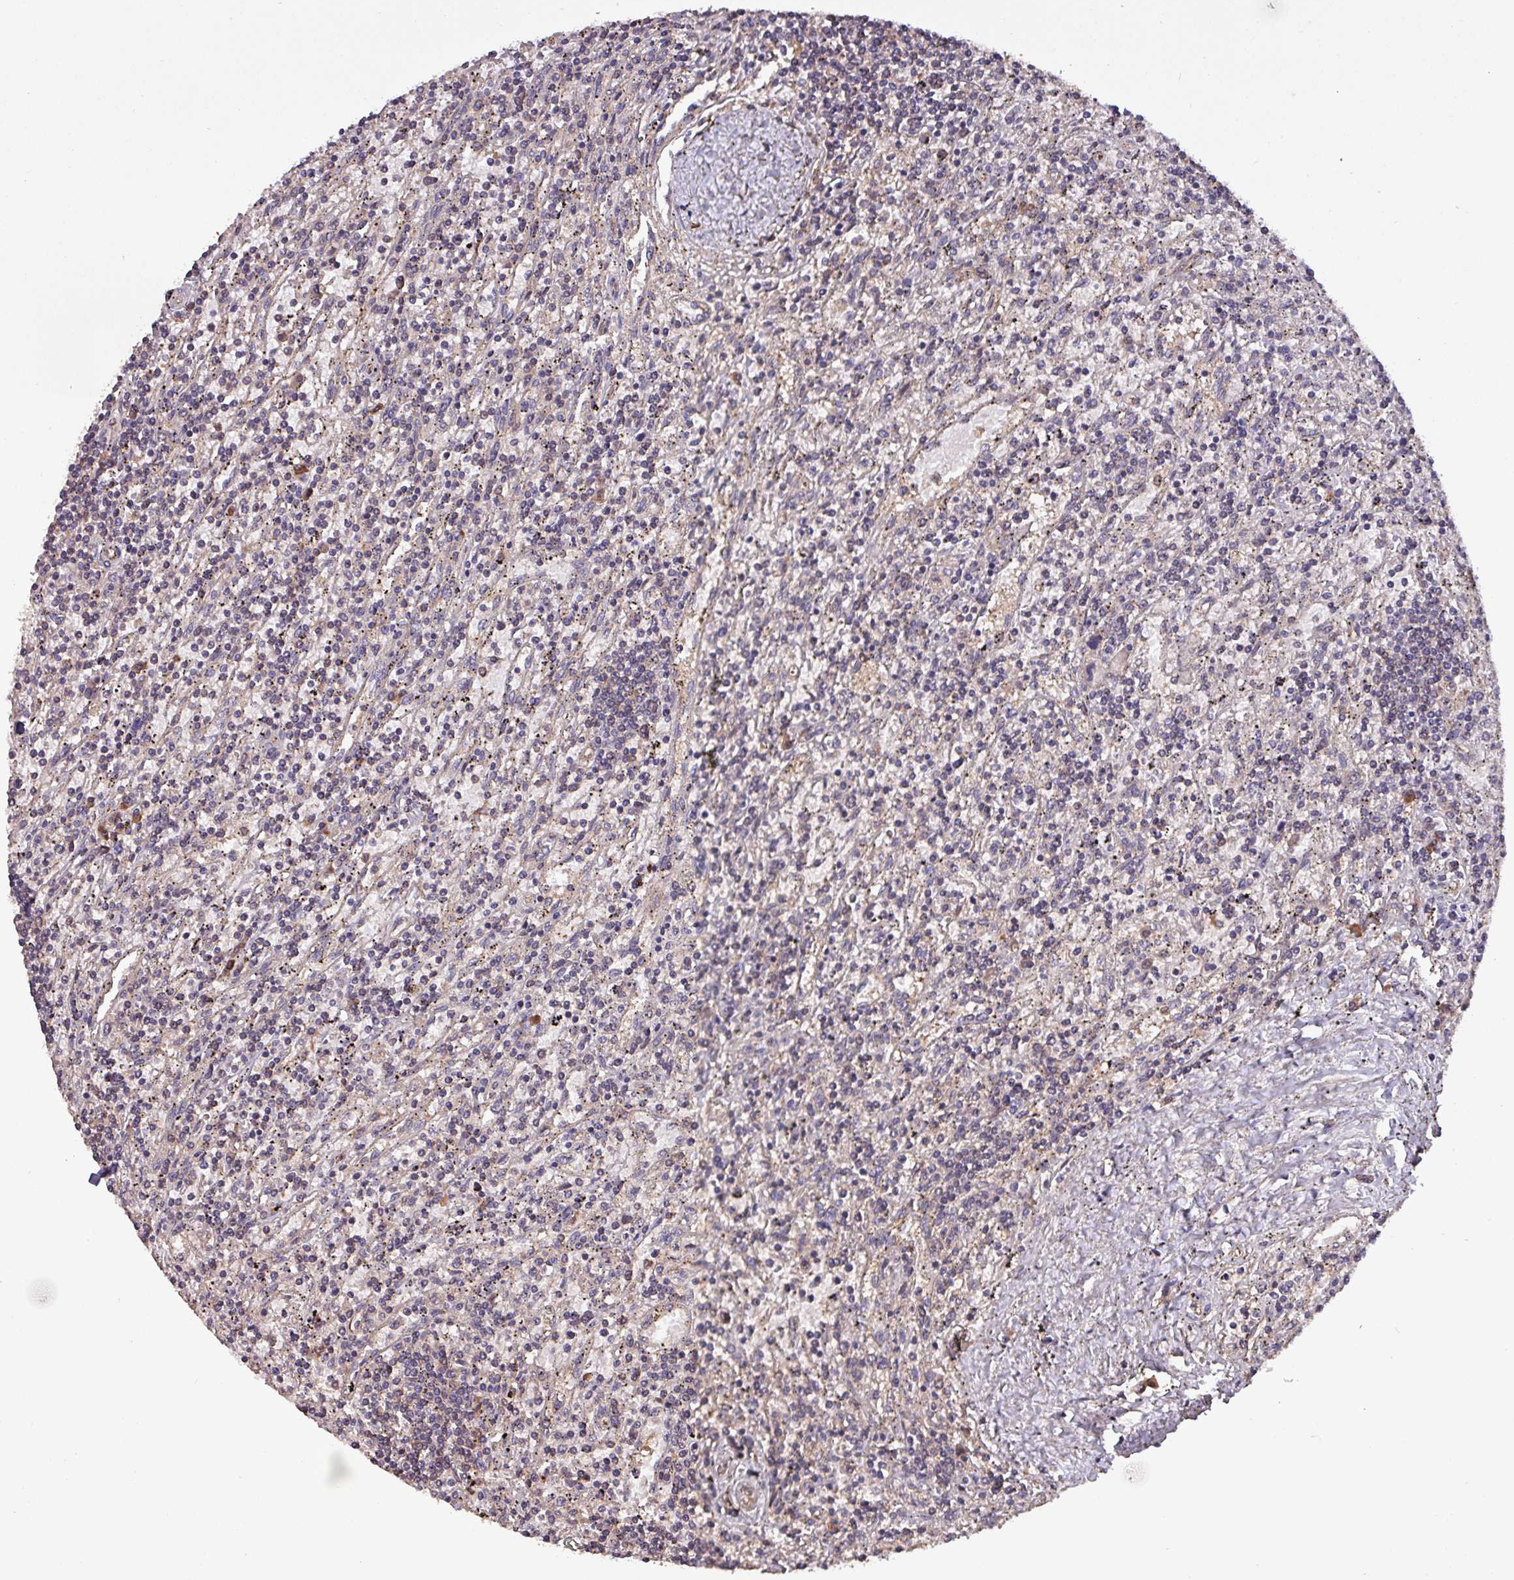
{"staining": {"intensity": "negative", "quantity": "none", "location": "none"}, "tissue": "lymphoma", "cell_type": "Tumor cells", "image_type": "cancer", "snomed": [{"axis": "morphology", "description": "Malignant lymphoma, non-Hodgkin's type, Low grade"}, {"axis": "topography", "description": "Spleen"}], "caption": "The histopathology image demonstrates no significant positivity in tumor cells of low-grade malignant lymphoma, non-Hodgkin's type.", "gene": "PAFAH1B2", "patient": {"sex": "male", "age": 76}}